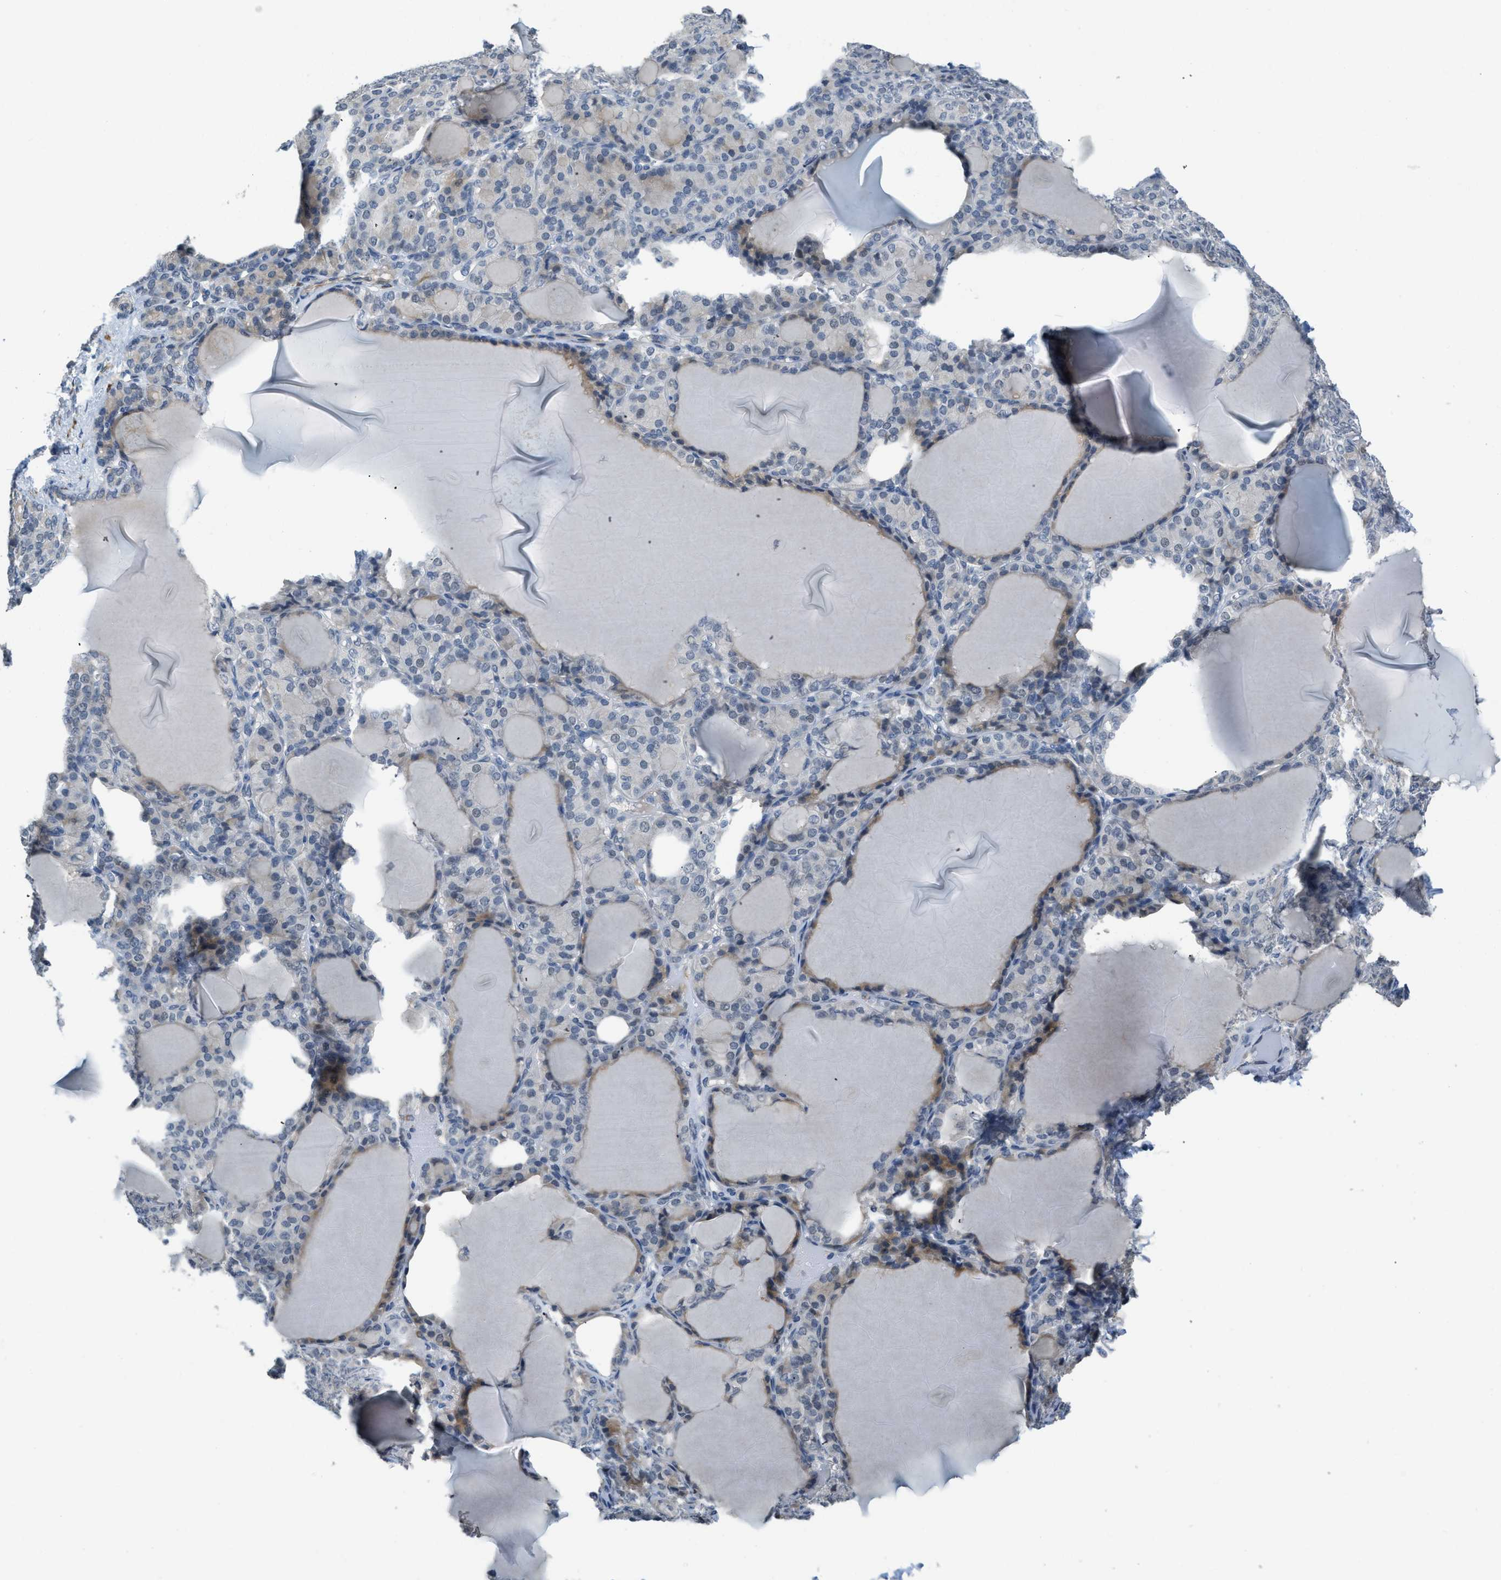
{"staining": {"intensity": "weak", "quantity": "<25%", "location": "cytoplasmic/membranous"}, "tissue": "thyroid gland", "cell_type": "Glandular cells", "image_type": "normal", "snomed": [{"axis": "morphology", "description": "Normal tissue, NOS"}, {"axis": "topography", "description": "Thyroid gland"}], "caption": "Benign thyroid gland was stained to show a protein in brown. There is no significant staining in glandular cells. (DAB (3,3'-diaminobenzidine) IHC visualized using brightfield microscopy, high magnification).", "gene": "TMEM154", "patient": {"sex": "female", "age": 28}}